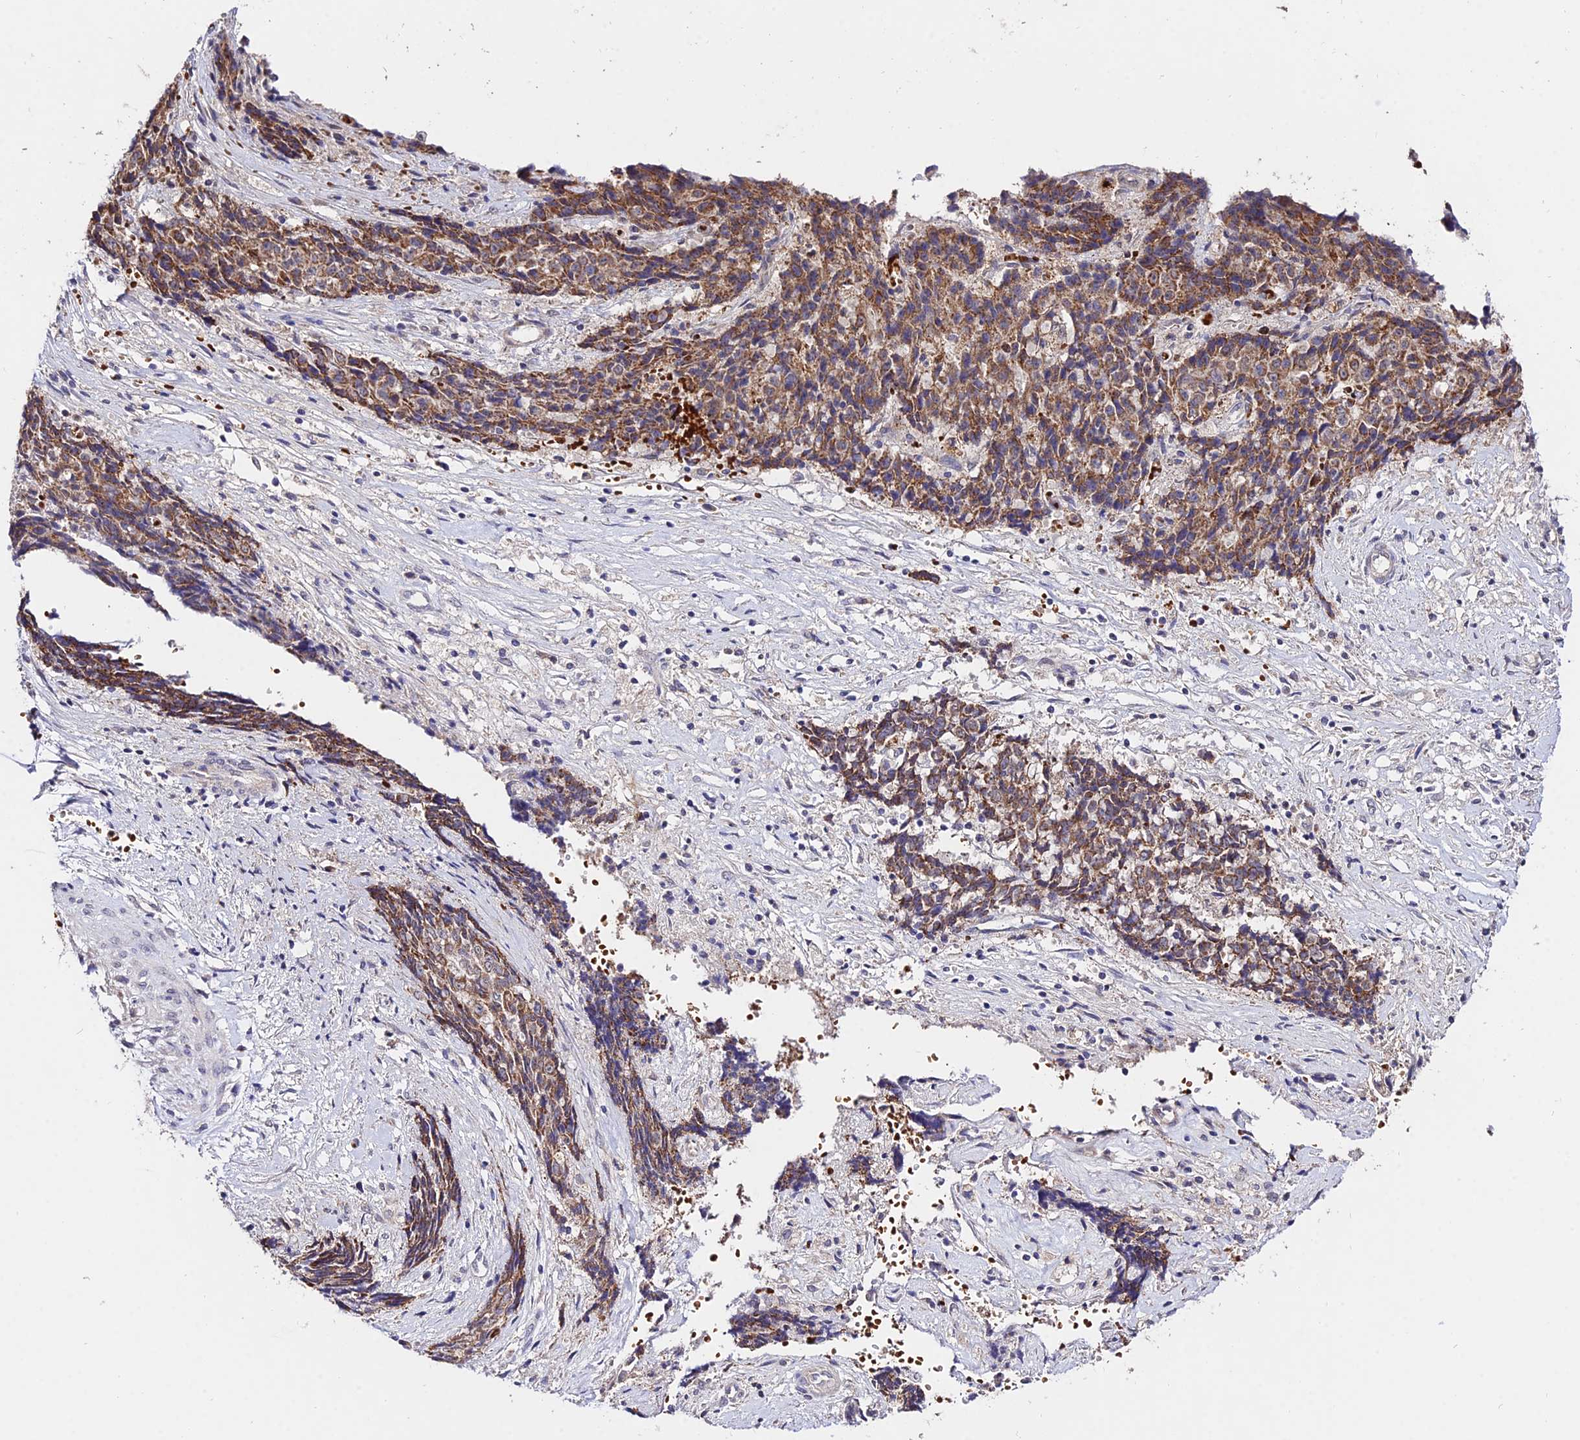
{"staining": {"intensity": "moderate", "quantity": ">75%", "location": "cytoplasmic/membranous"}, "tissue": "ovarian cancer", "cell_type": "Tumor cells", "image_type": "cancer", "snomed": [{"axis": "morphology", "description": "Carcinoma, endometroid"}, {"axis": "topography", "description": "Ovary"}], "caption": "An immunohistochemistry (IHC) micrograph of tumor tissue is shown. Protein staining in brown highlights moderate cytoplasmic/membranous positivity in endometroid carcinoma (ovarian) within tumor cells.", "gene": "WDR5B", "patient": {"sex": "female", "age": 42}}